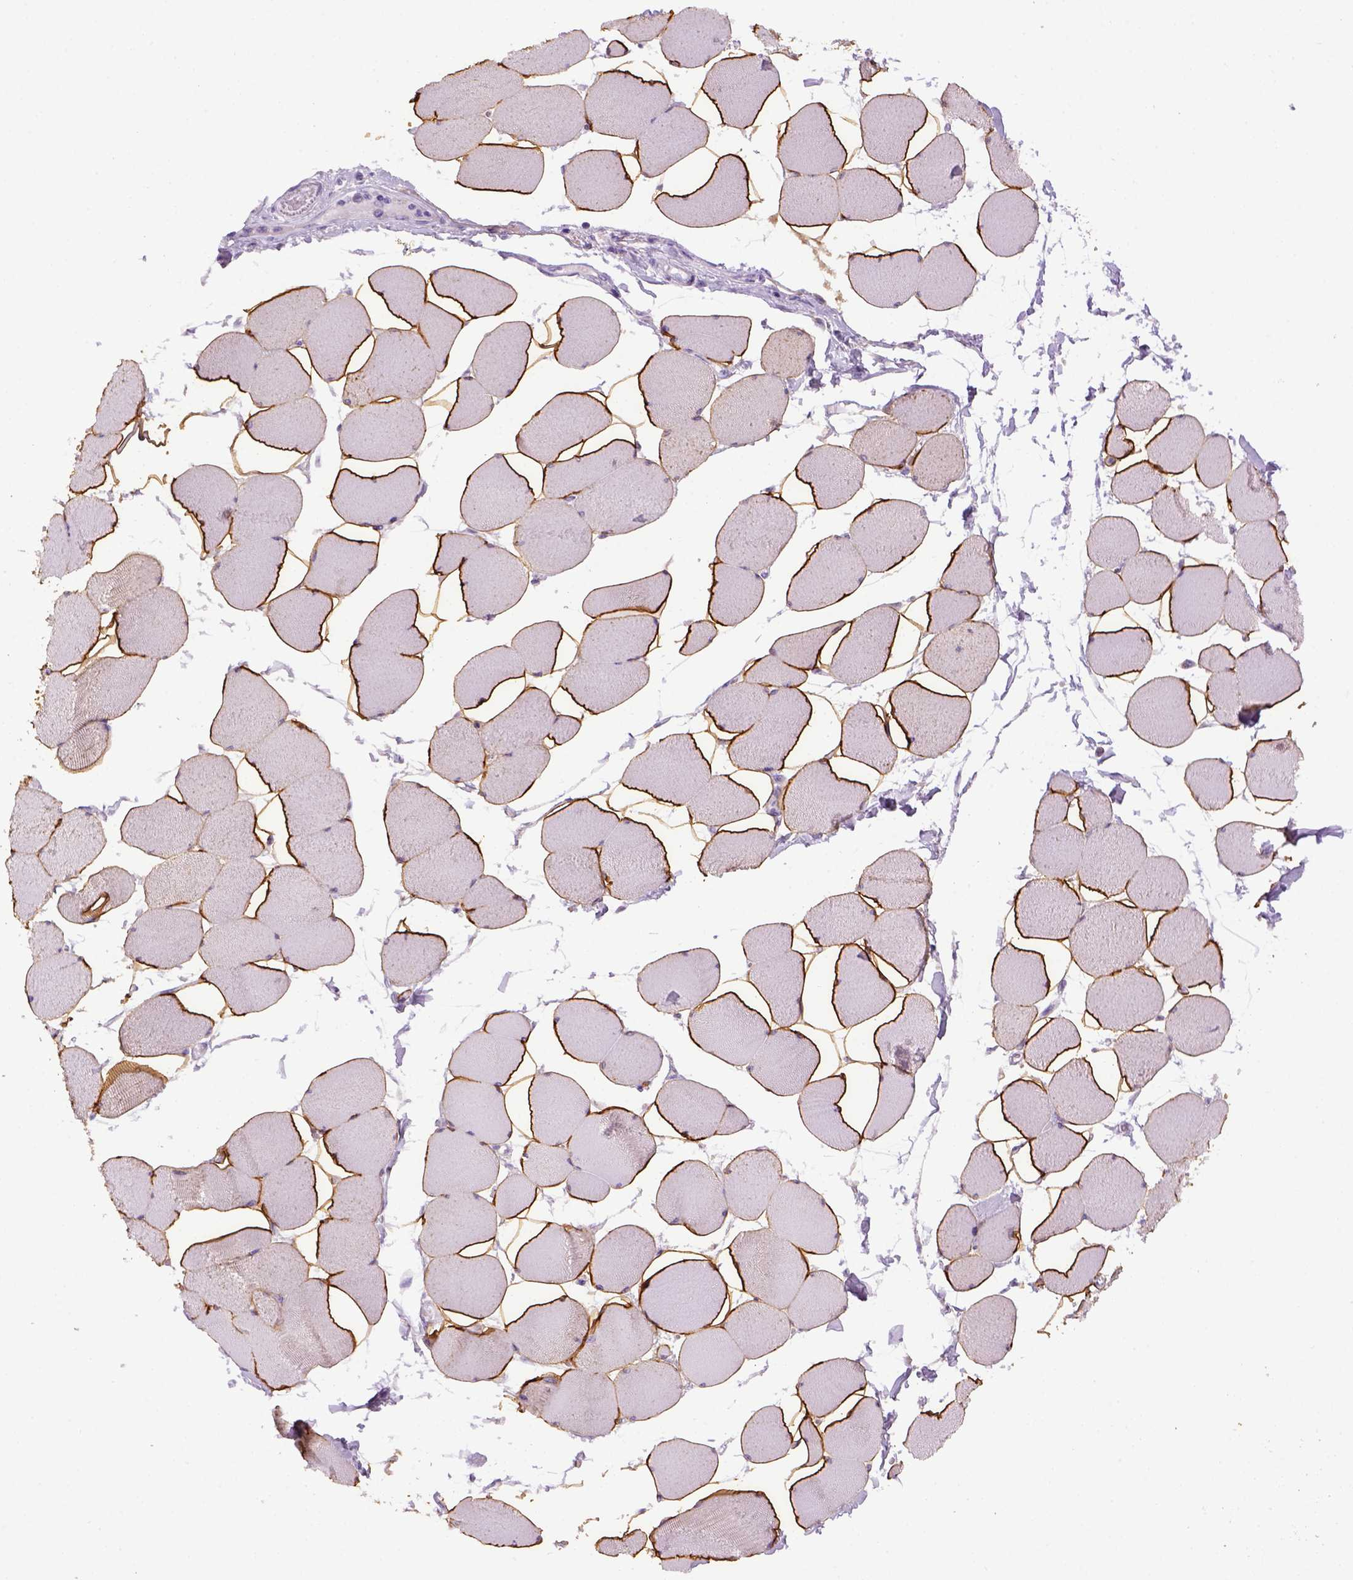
{"staining": {"intensity": "moderate", "quantity": ">75%", "location": "cytoplasmic/membranous"}, "tissue": "skeletal muscle", "cell_type": "Myocytes", "image_type": "normal", "snomed": [{"axis": "morphology", "description": "Normal tissue, NOS"}, {"axis": "topography", "description": "Skeletal muscle"}], "caption": "A brown stain shows moderate cytoplasmic/membranous positivity of a protein in myocytes of unremarkable human skeletal muscle. (Stains: DAB in brown, nuclei in blue, Microscopy: brightfield microscopy at high magnification).", "gene": "SGCG", "patient": {"sex": "female", "age": 75}}